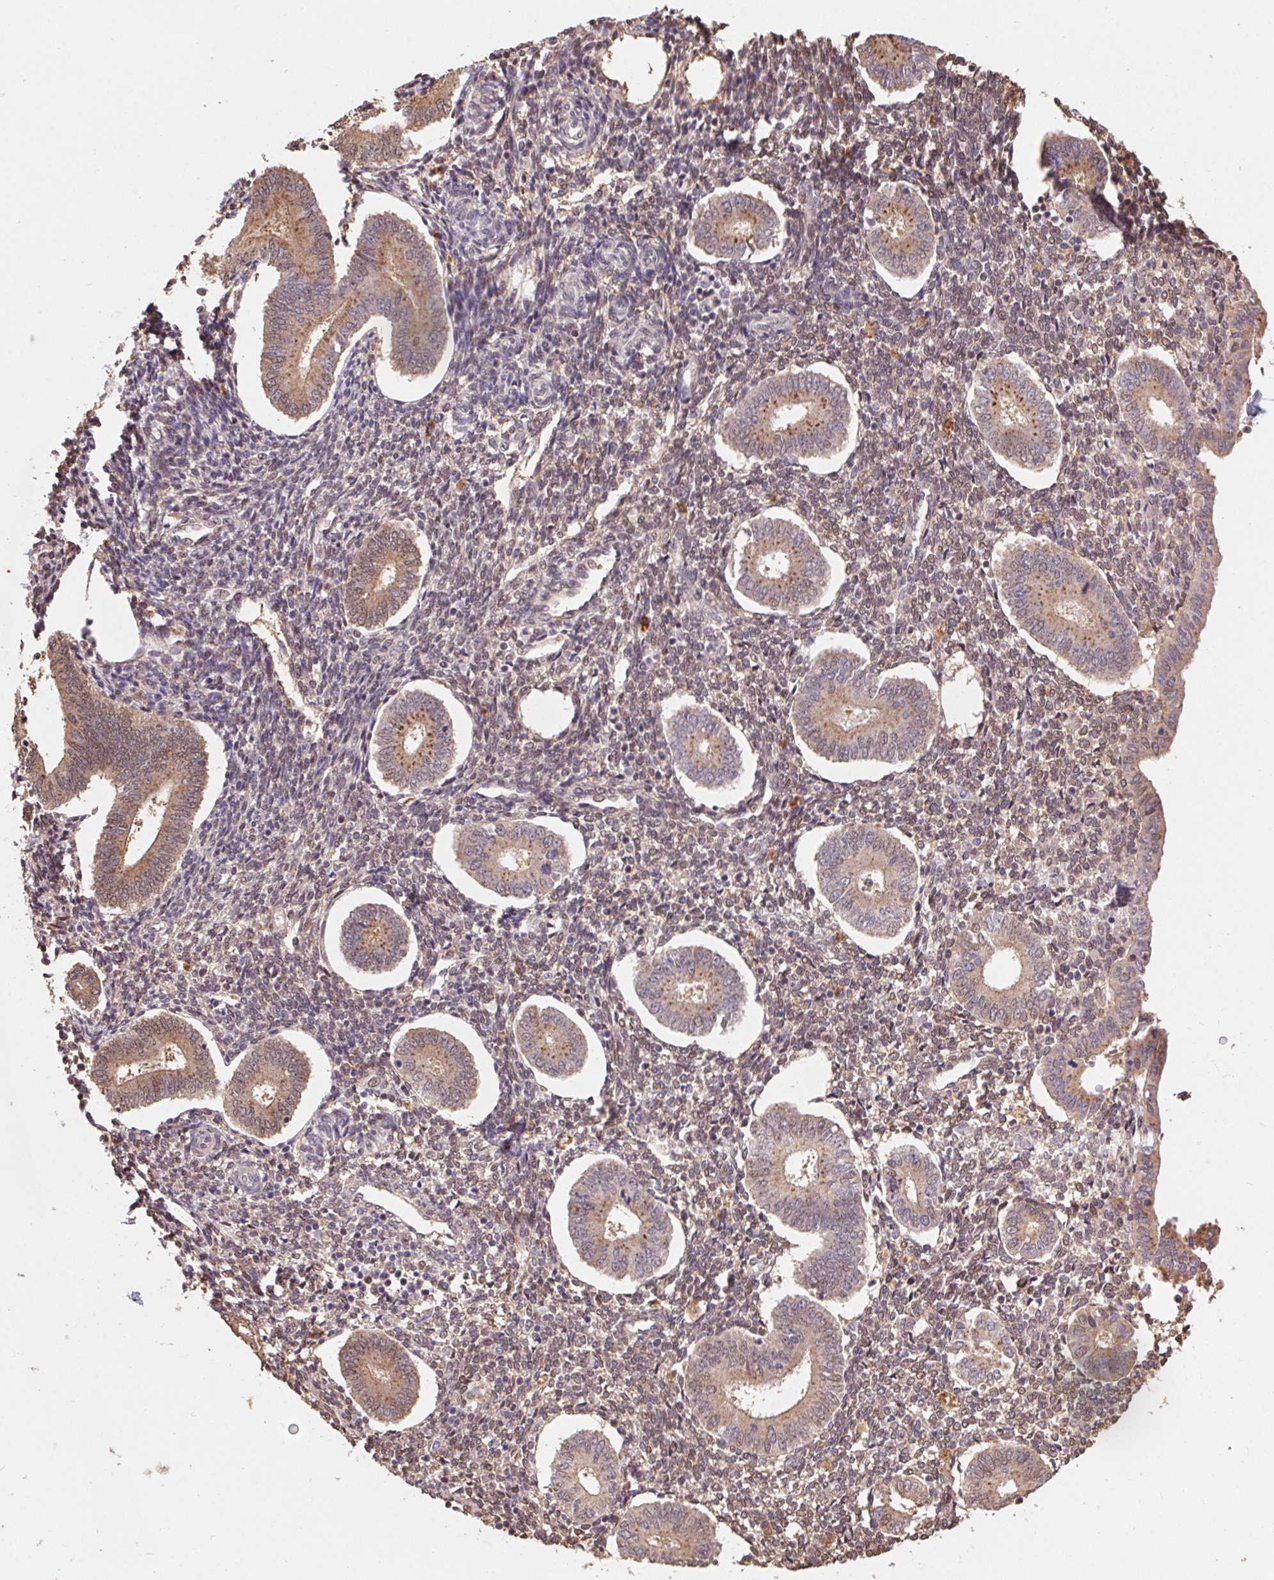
{"staining": {"intensity": "weak", "quantity": "<25%", "location": "nuclear"}, "tissue": "endometrium", "cell_type": "Cells in endometrial stroma", "image_type": "normal", "snomed": [{"axis": "morphology", "description": "Normal tissue, NOS"}, {"axis": "topography", "description": "Endometrium"}], "caption": "Human endometrium stained for a protein using IHC displays no positivity in cells in endometrial stroma.", "gene": "CUTA", "patient": {"sex": "female", "age": 40}}